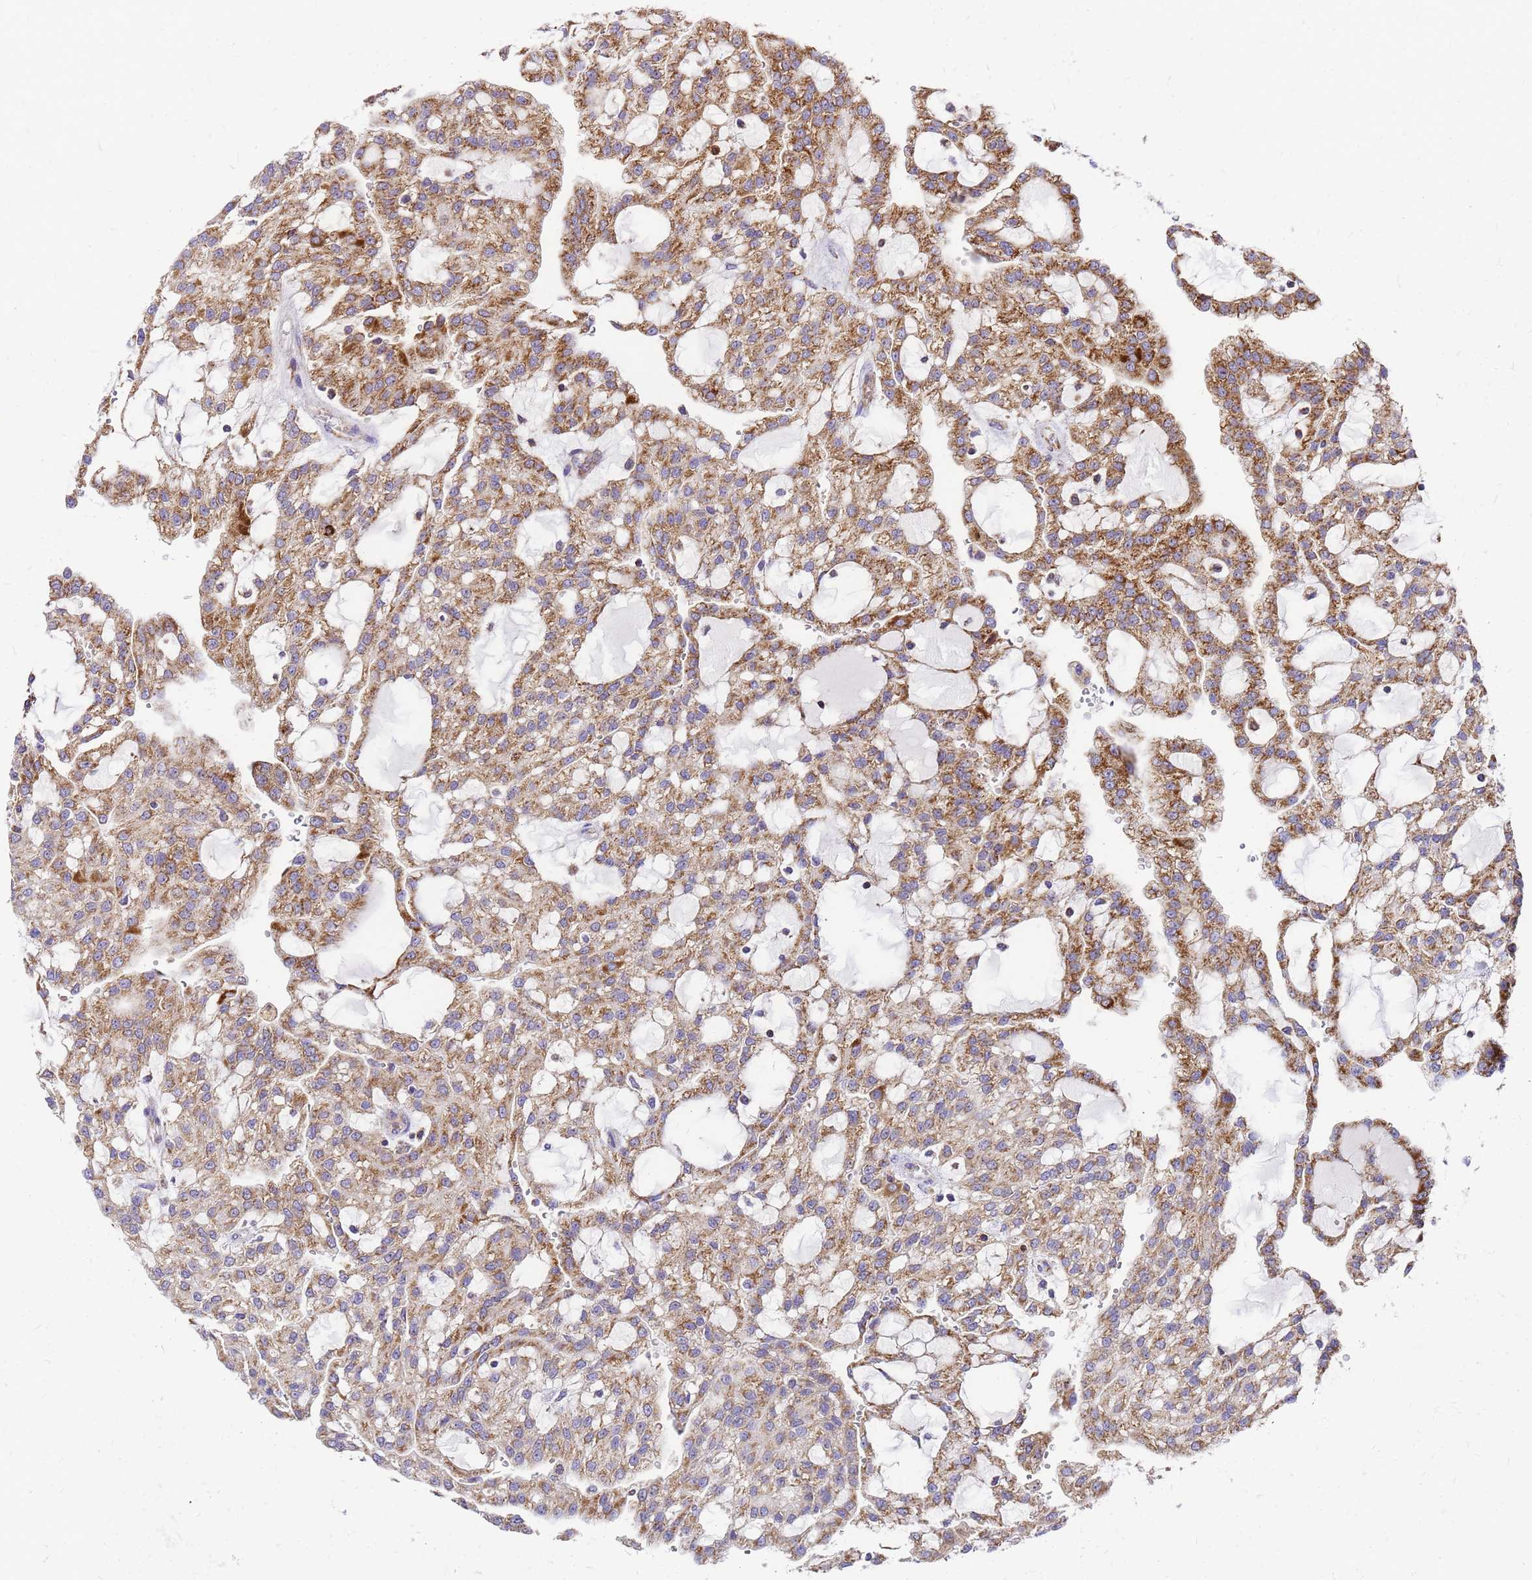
{"staining": {"intensity": "moderate", "quantity": ">75%", "location": "cytoplasmic/membranous"}, "tissue": "renal cancer", "cell_type": "Tumor cells", "image_type": "cancer", "snomed": [{"axis": "morphology", "description": "Adenocarcinoma, NOS"}, {"axis": "topography", "description": "Kidney"}], "caption": "Protein expression analysis of human adenocarcinoma (renal) reveals moderate cytoplasmic/membranous expression in approximately >75% of tumor cells. (IHC, brightfield microscopy, high magnification).", "gene": "MRPS26", "patient": {"sex": "male", "age": 63}}